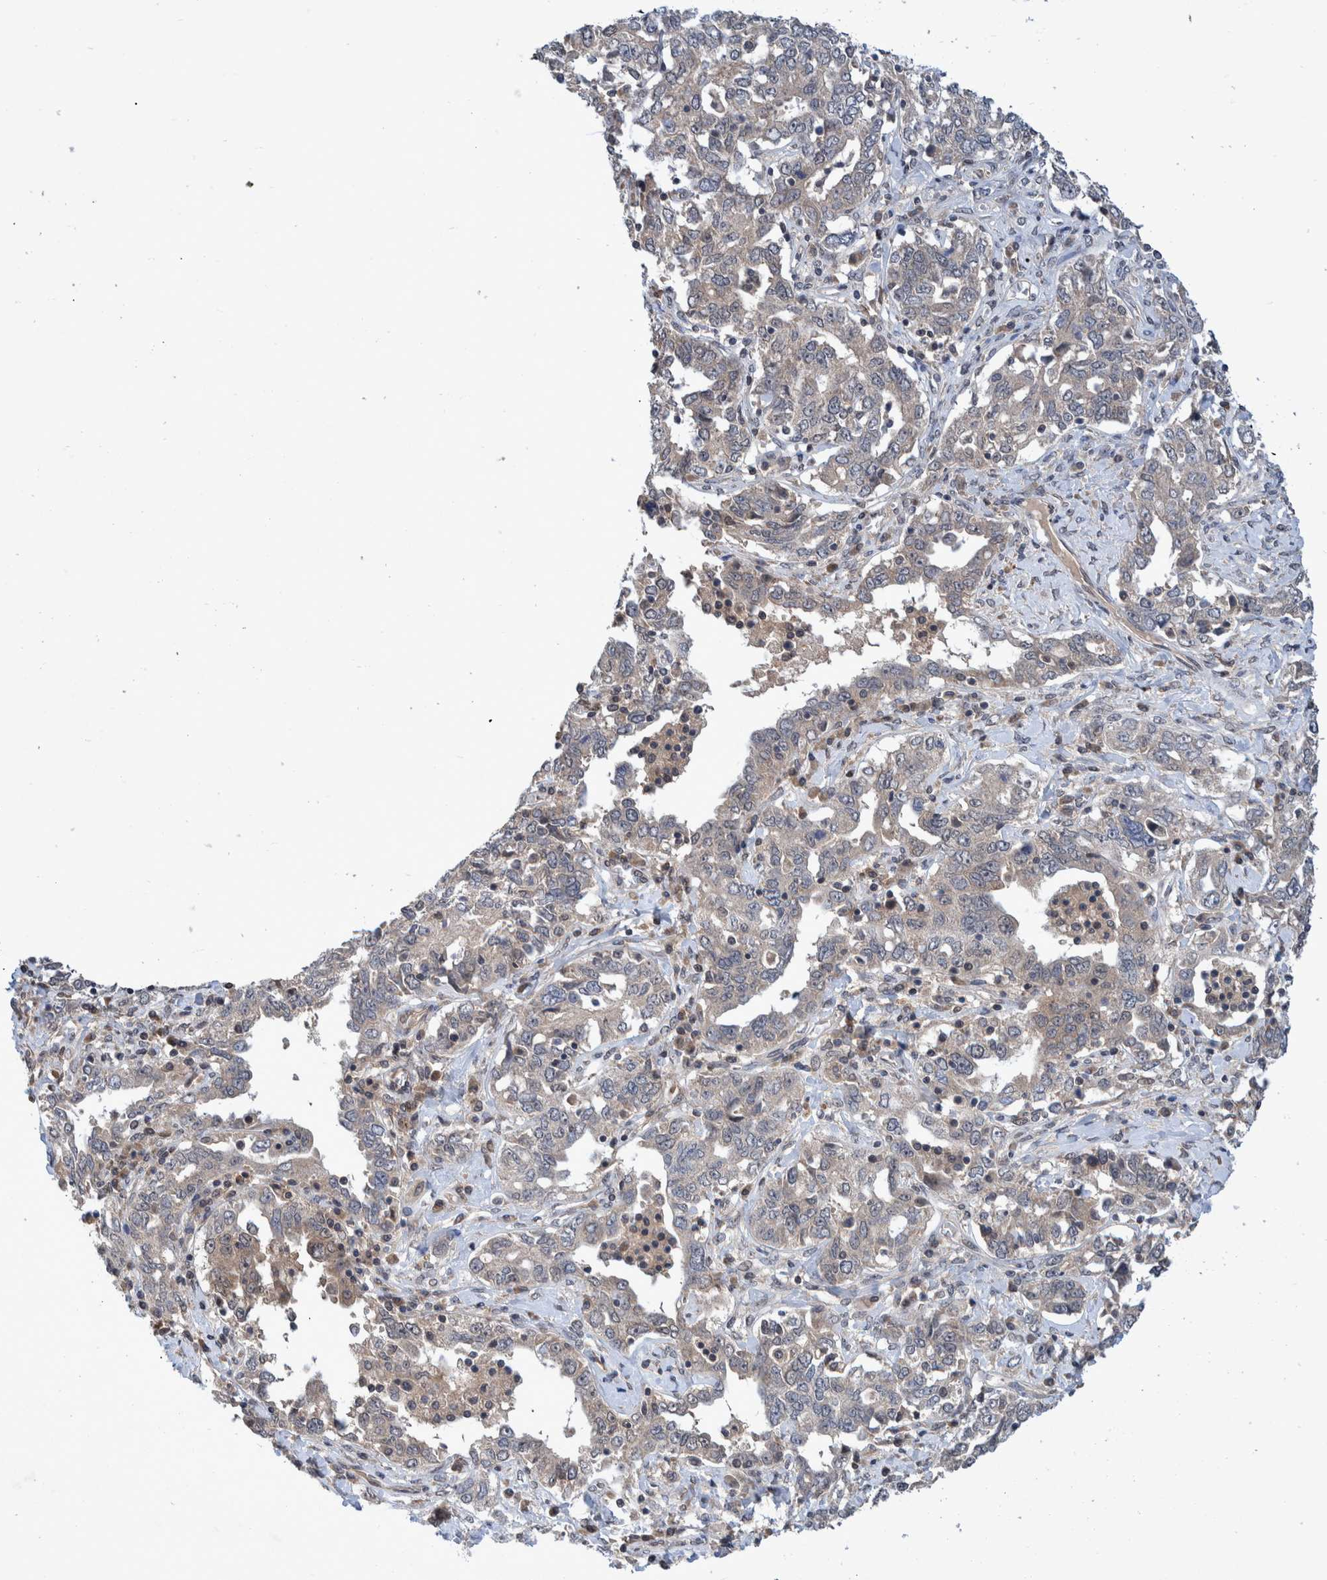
{"staining": {"intensity": "weak", "quantity": "25%-75%", "location": "cytoplasmic/membranous,nuclear"}, "tissue": "ovarian cancer", "cell_type": "Tumor cells", "image_type": "cancer", "snomed": [{"axis": "morphology", "description": "Cystadenocarcinoma, mucinous, NOS"}, {"axis": "topography", "description": "Ovary"}], "caption": "Immunohistochemistry staining of ovarian mucinous cystadenocarcinoma, which reveals low levels of weak cytoplasmic/membranous and nuclear positivity in approximately 25%-75% of tumor cells indicating weak cytoplasmic/membranous and nuclear protein expression. The staining was performed using DAB (3,3'-diaminobenzidine) (brown) for protein detection and nuclei were counterstained in hematoxylin (blue).", "gene": "PLPBP", "patient": {"sex": "female", "age": 73}}